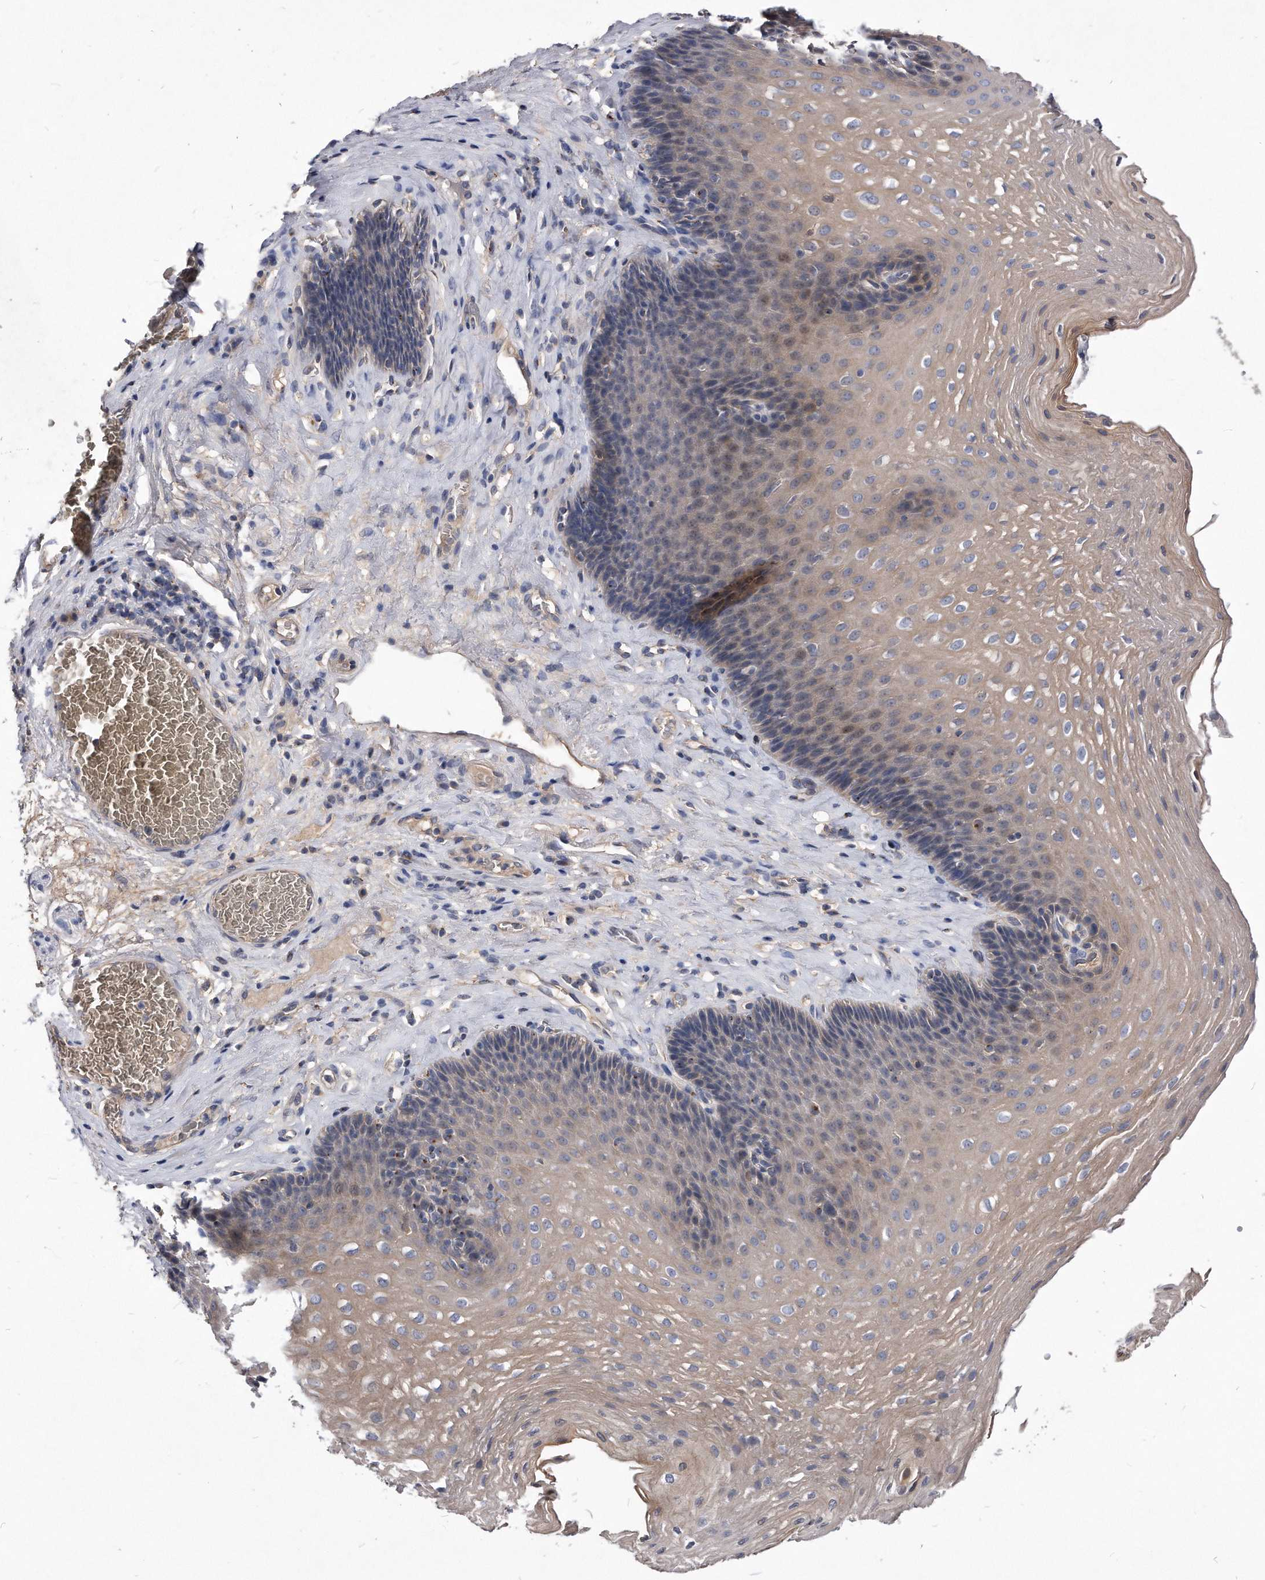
{"staining": {"intensity": "weak", "quantity": "25%-75%", "location": "cytoplasmic/membranous"}, "tissue": "esophagus", "cell_type": "Squamous epithelial cells", "image_type": "normal", "snomed": [{"axis": "morphology", "description": "Normal tissue, NOS"}, {"axis": "topography", "description": "Esophagus"}], "caption": "Normal esophagus exhibits weak cytoplasmic/membranous staining in approximately 25%-75% of squamous epithelial cells, visualized by immunohistochemistry.", "gene": "MGAT4A", "patient": {"sex": "female", "age": 66}}